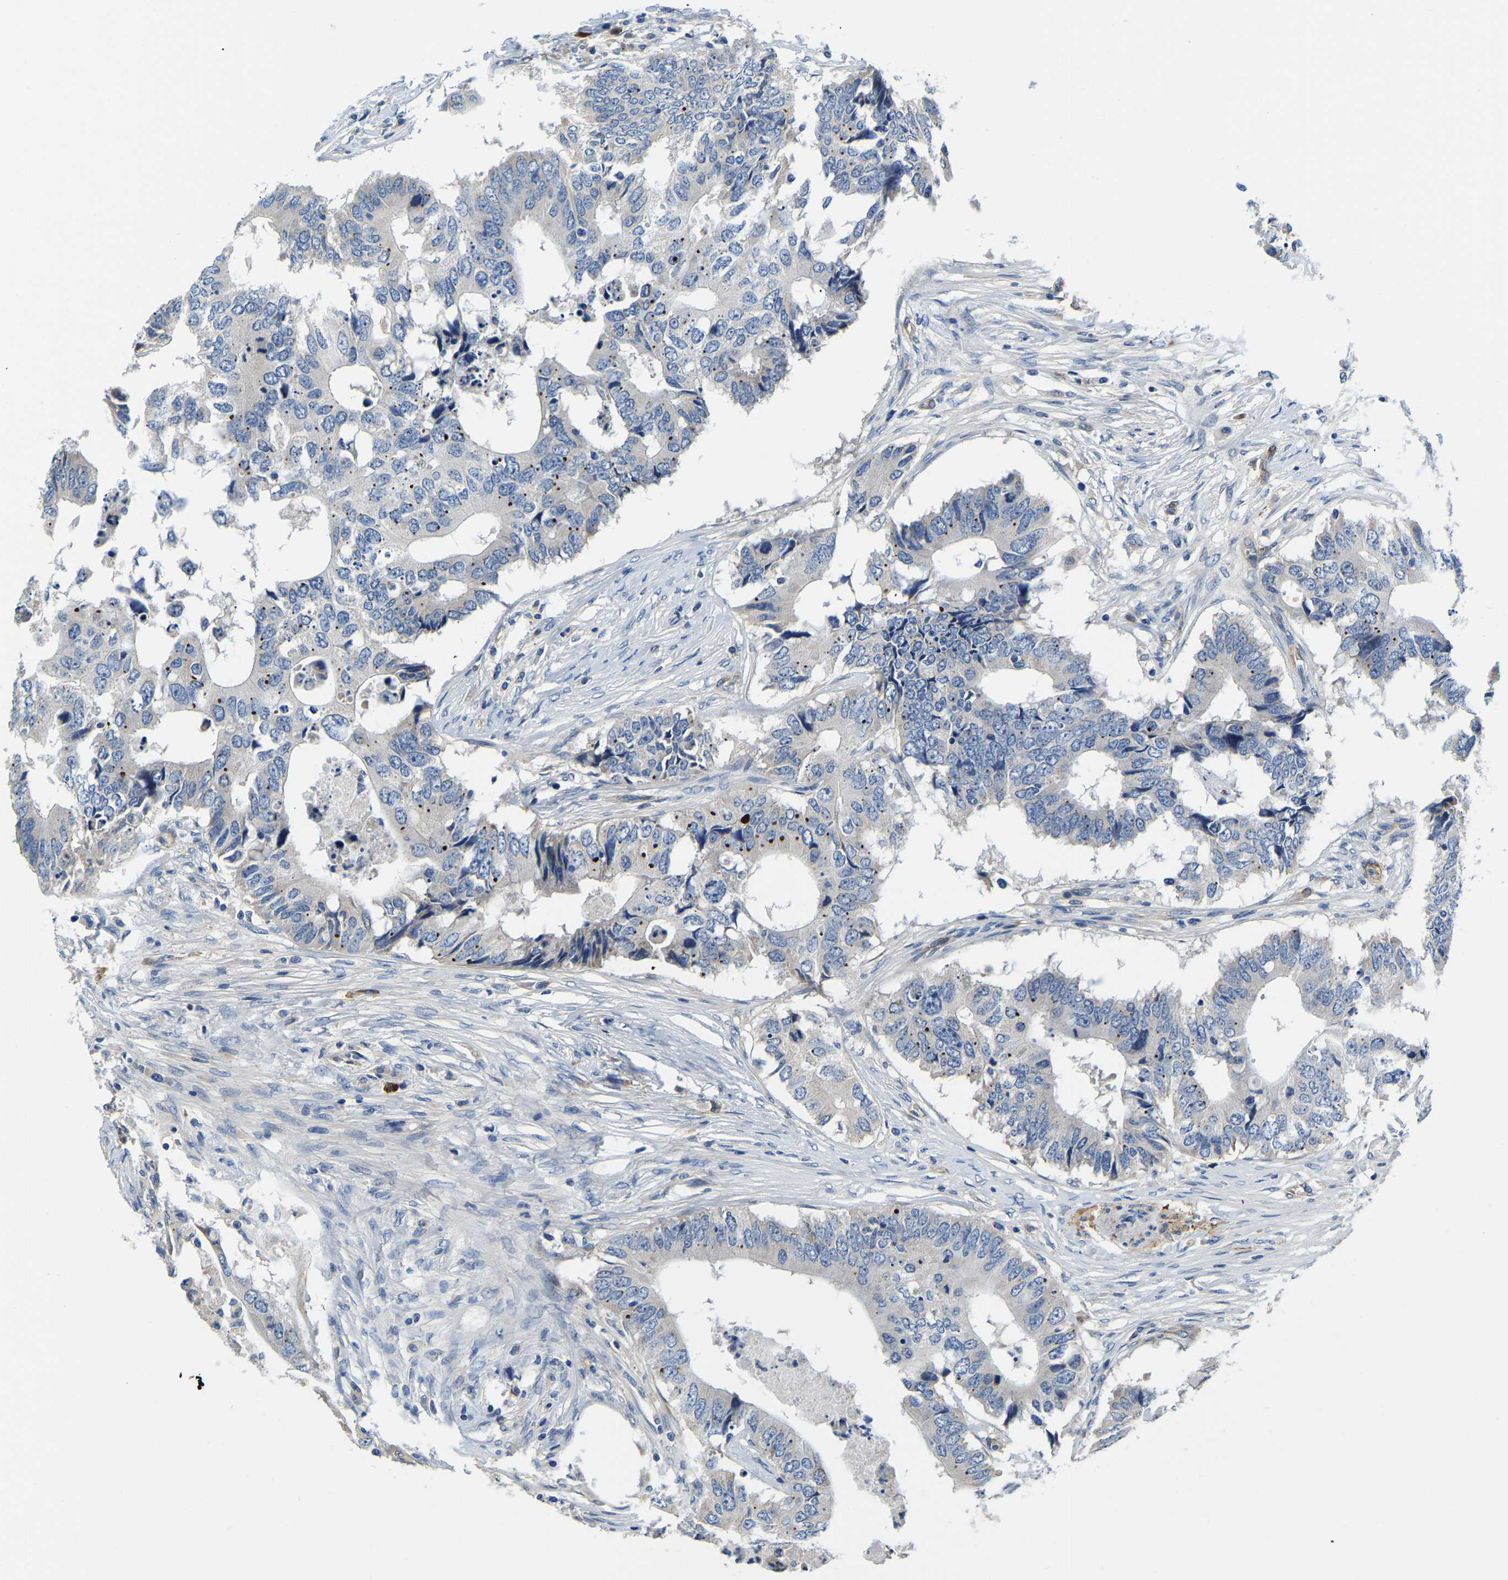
{"staining": {"intensity": "negative", "quantity": "none", "location": "none"}, "tissue": "colorectal cancer", "cell_type": "Tumor cells", "image_type": "cancer", "snomed": [{"axis": "morphology", "description": "Adenocarcinoma, NOS"}, {"axis": "topography", "description": "Colon"}], "caption": "The photomicrograph demonstrates no staining of tumor cells in adenocarcinoma (colorectal). (DAB IHC, high magnification).", "gene": "LIAS", "patient": {"sex": "male", "age": 71}}